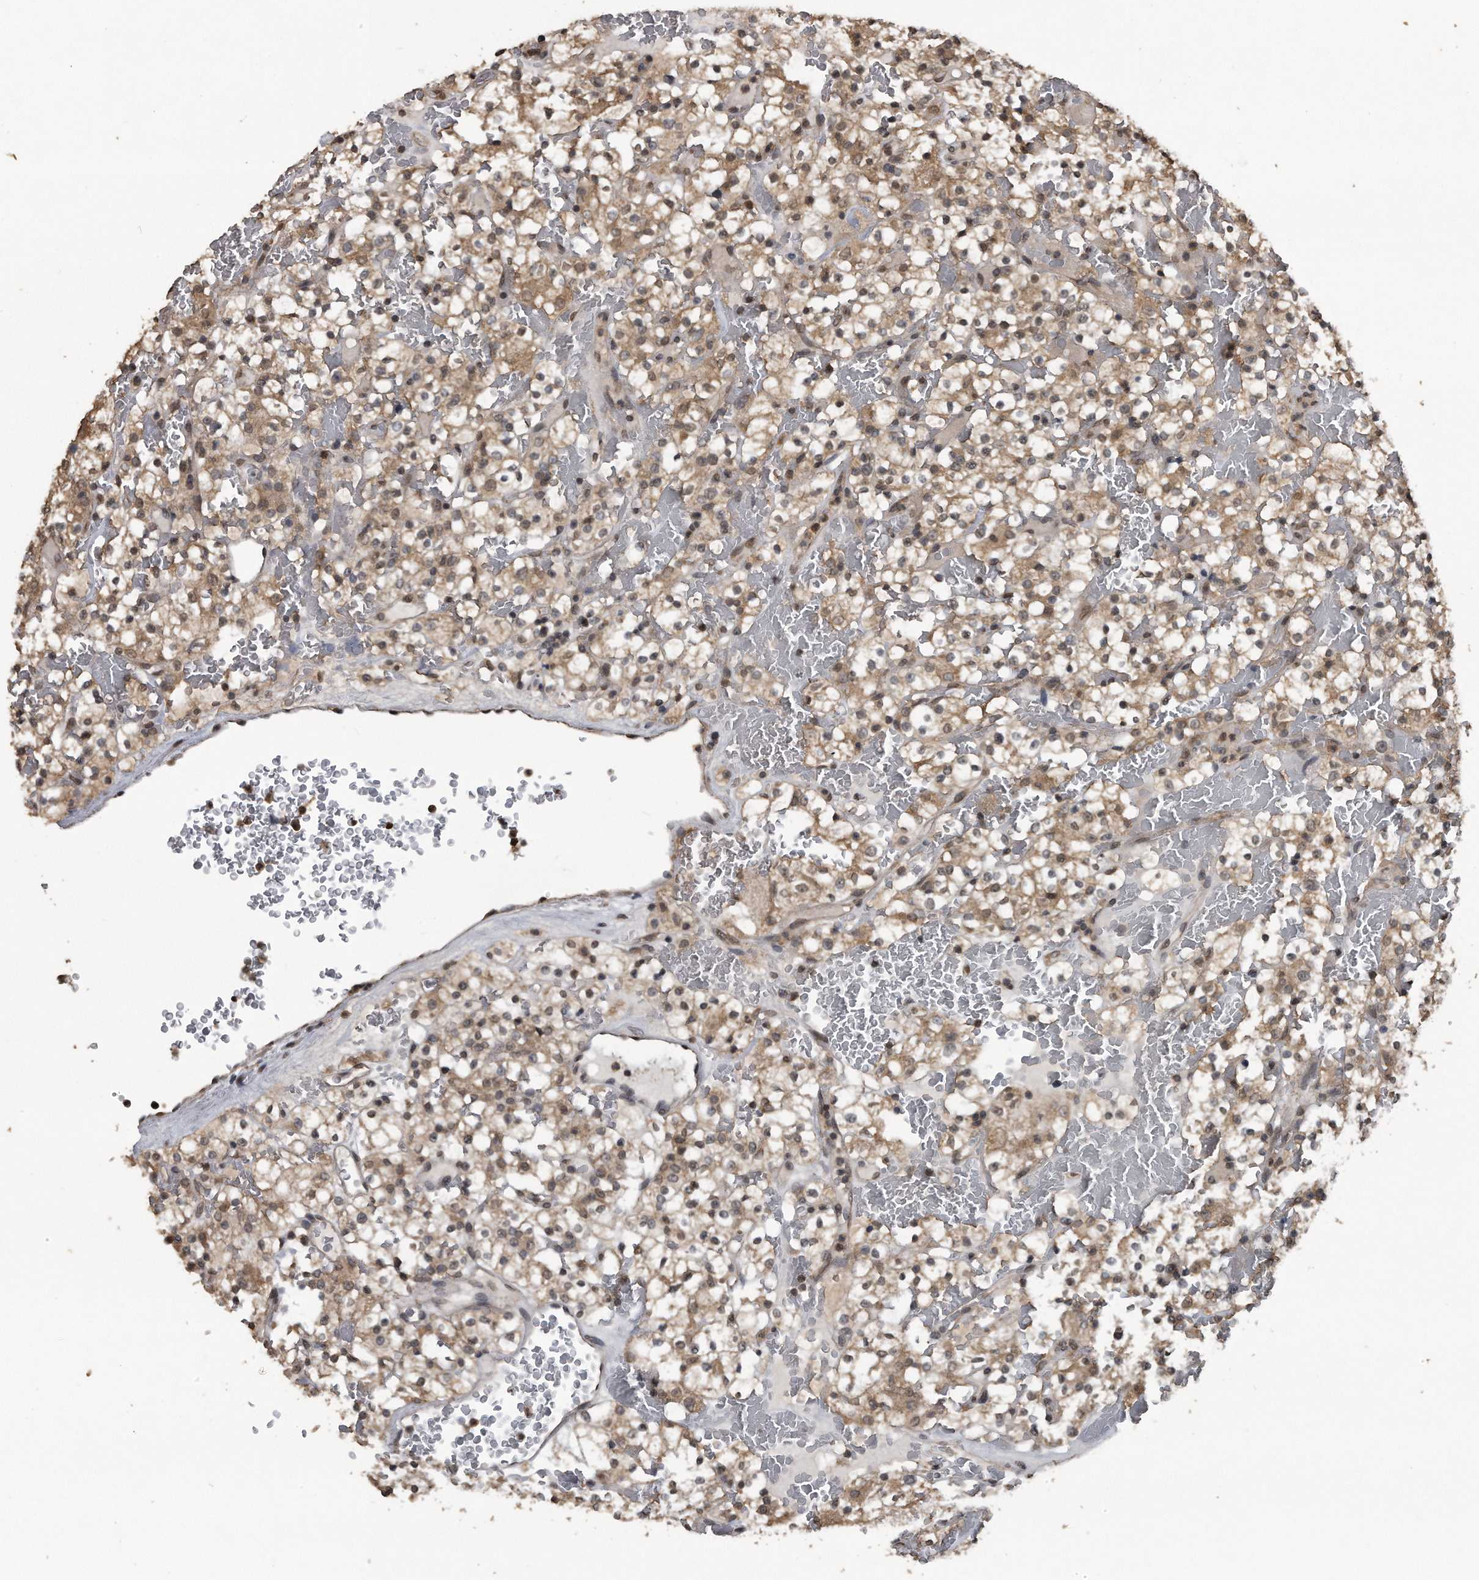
{"staining": {"intensity": "weak", "quantity": ">75%", "location": "cytoplasmic/membranous"}, "tissue": "renal cancer", "cell_type": "Tumor cells", "image_type": "cancer", "snomed": [{"axis": "morphology", "description": "Normal tissue, NOS"}, {"axis": "morphology", "description": "Adenocarcinoma, NOS"}, {"axis": "topography", "description": "Kidney"}], "caption": "Approximately >75% of tumor cells in human renal cancer (adenocarcinoma) reveal weak cytoplasmic/membranous protein positivity as visualized by brown immunohistochemical staining.", "gene": "CRYZL1", "patient": {"sex": "female", "age": 72}}